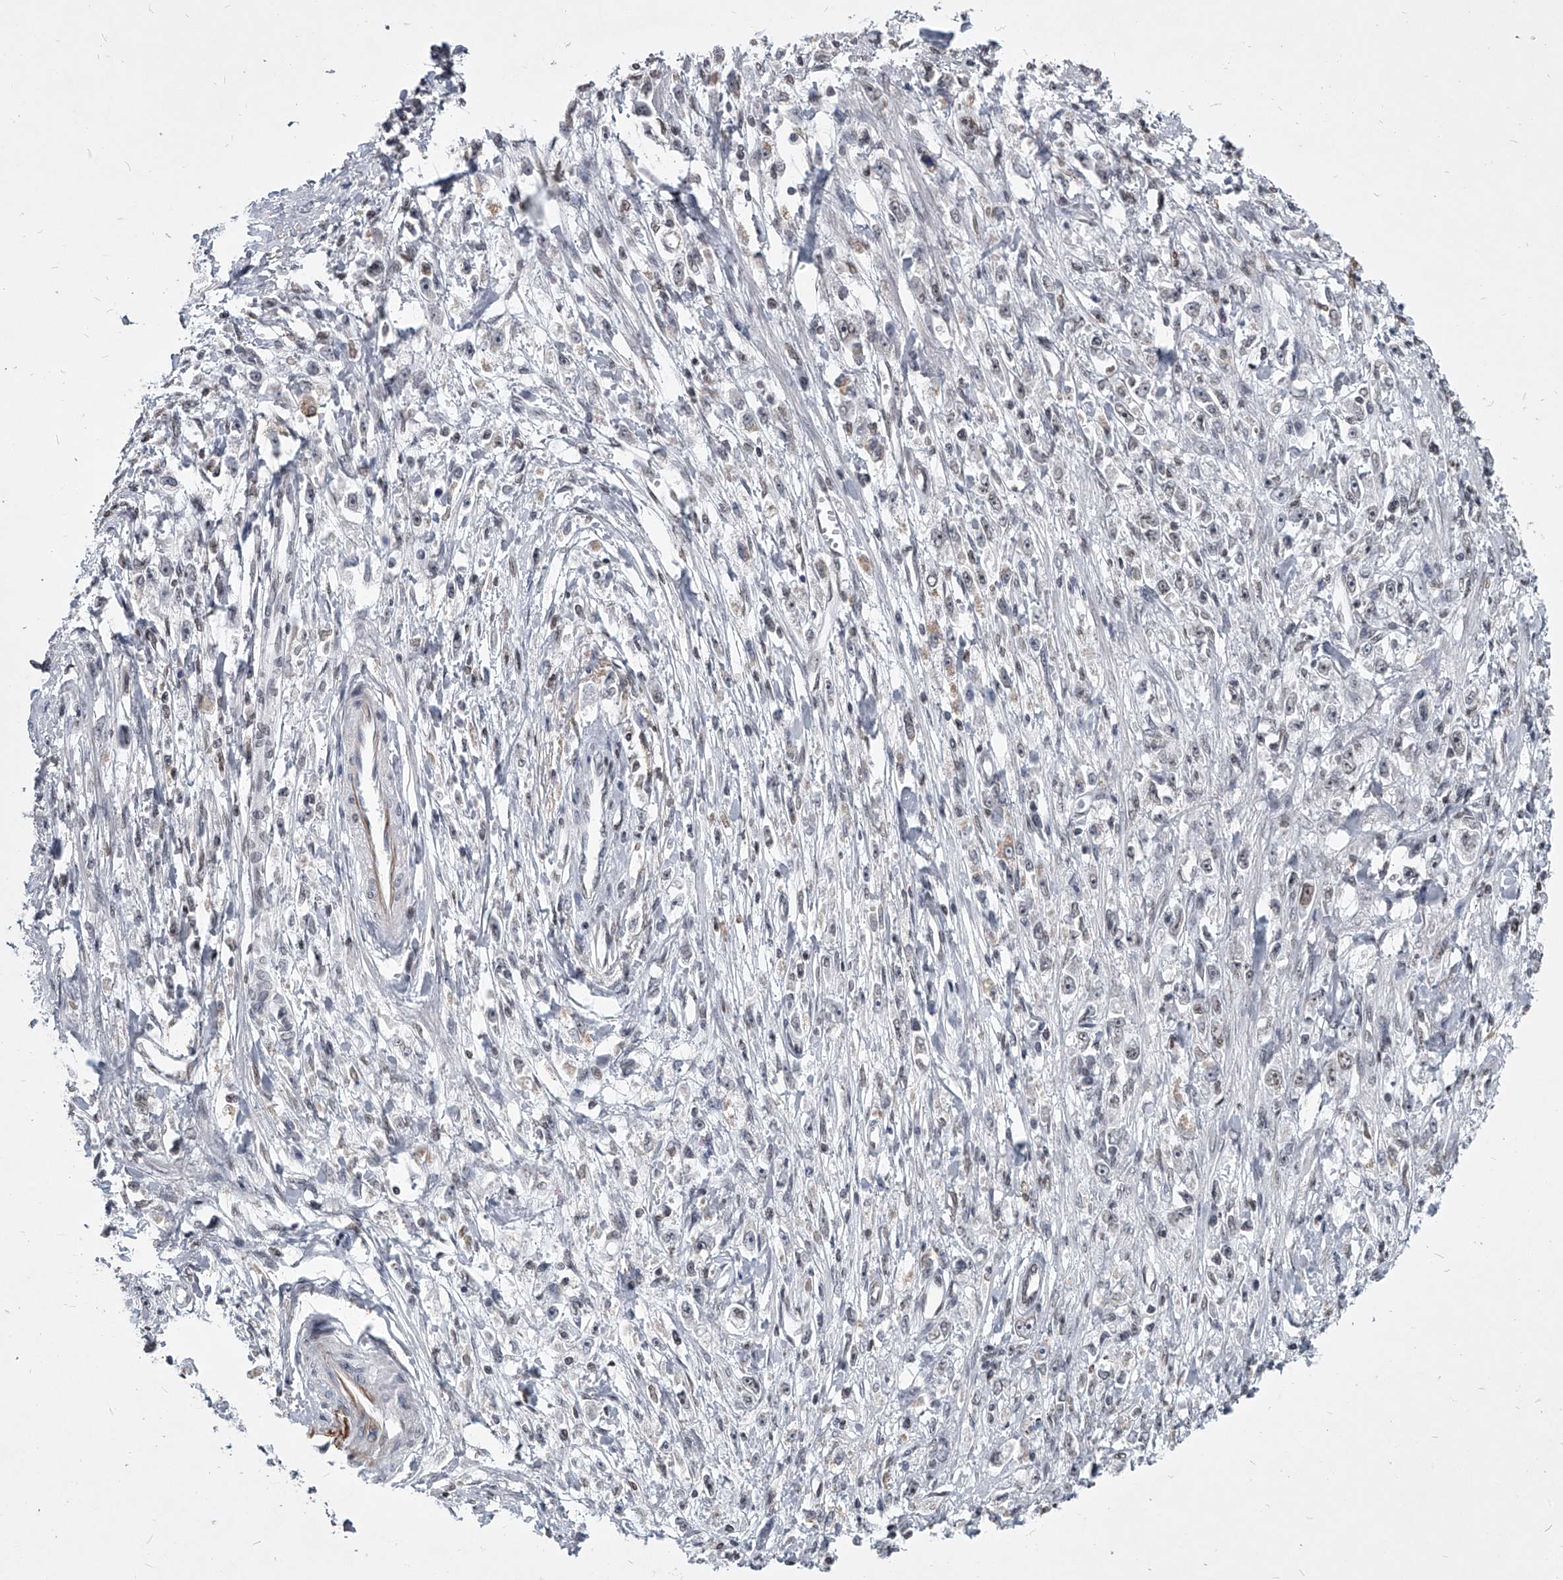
{"staining": {"intensity": "negative", "quantity": "none", "location": "none"}, "tissue": "stomach cancer", "cell_type": "Tumor cells", "image_type": "cancer", "snomed": [{"axis": "morphology", "description": "Adenocarcinoma, NOS"}, {"axis": "topography", "description": "Stomach"}], "caption": "Stomach adenocarcinoma stained for a protein using immunohistochemistry reveals no staining tumor cells.", "gene": "PPIL4", "patient": {"sex": "female", "age": 59}}